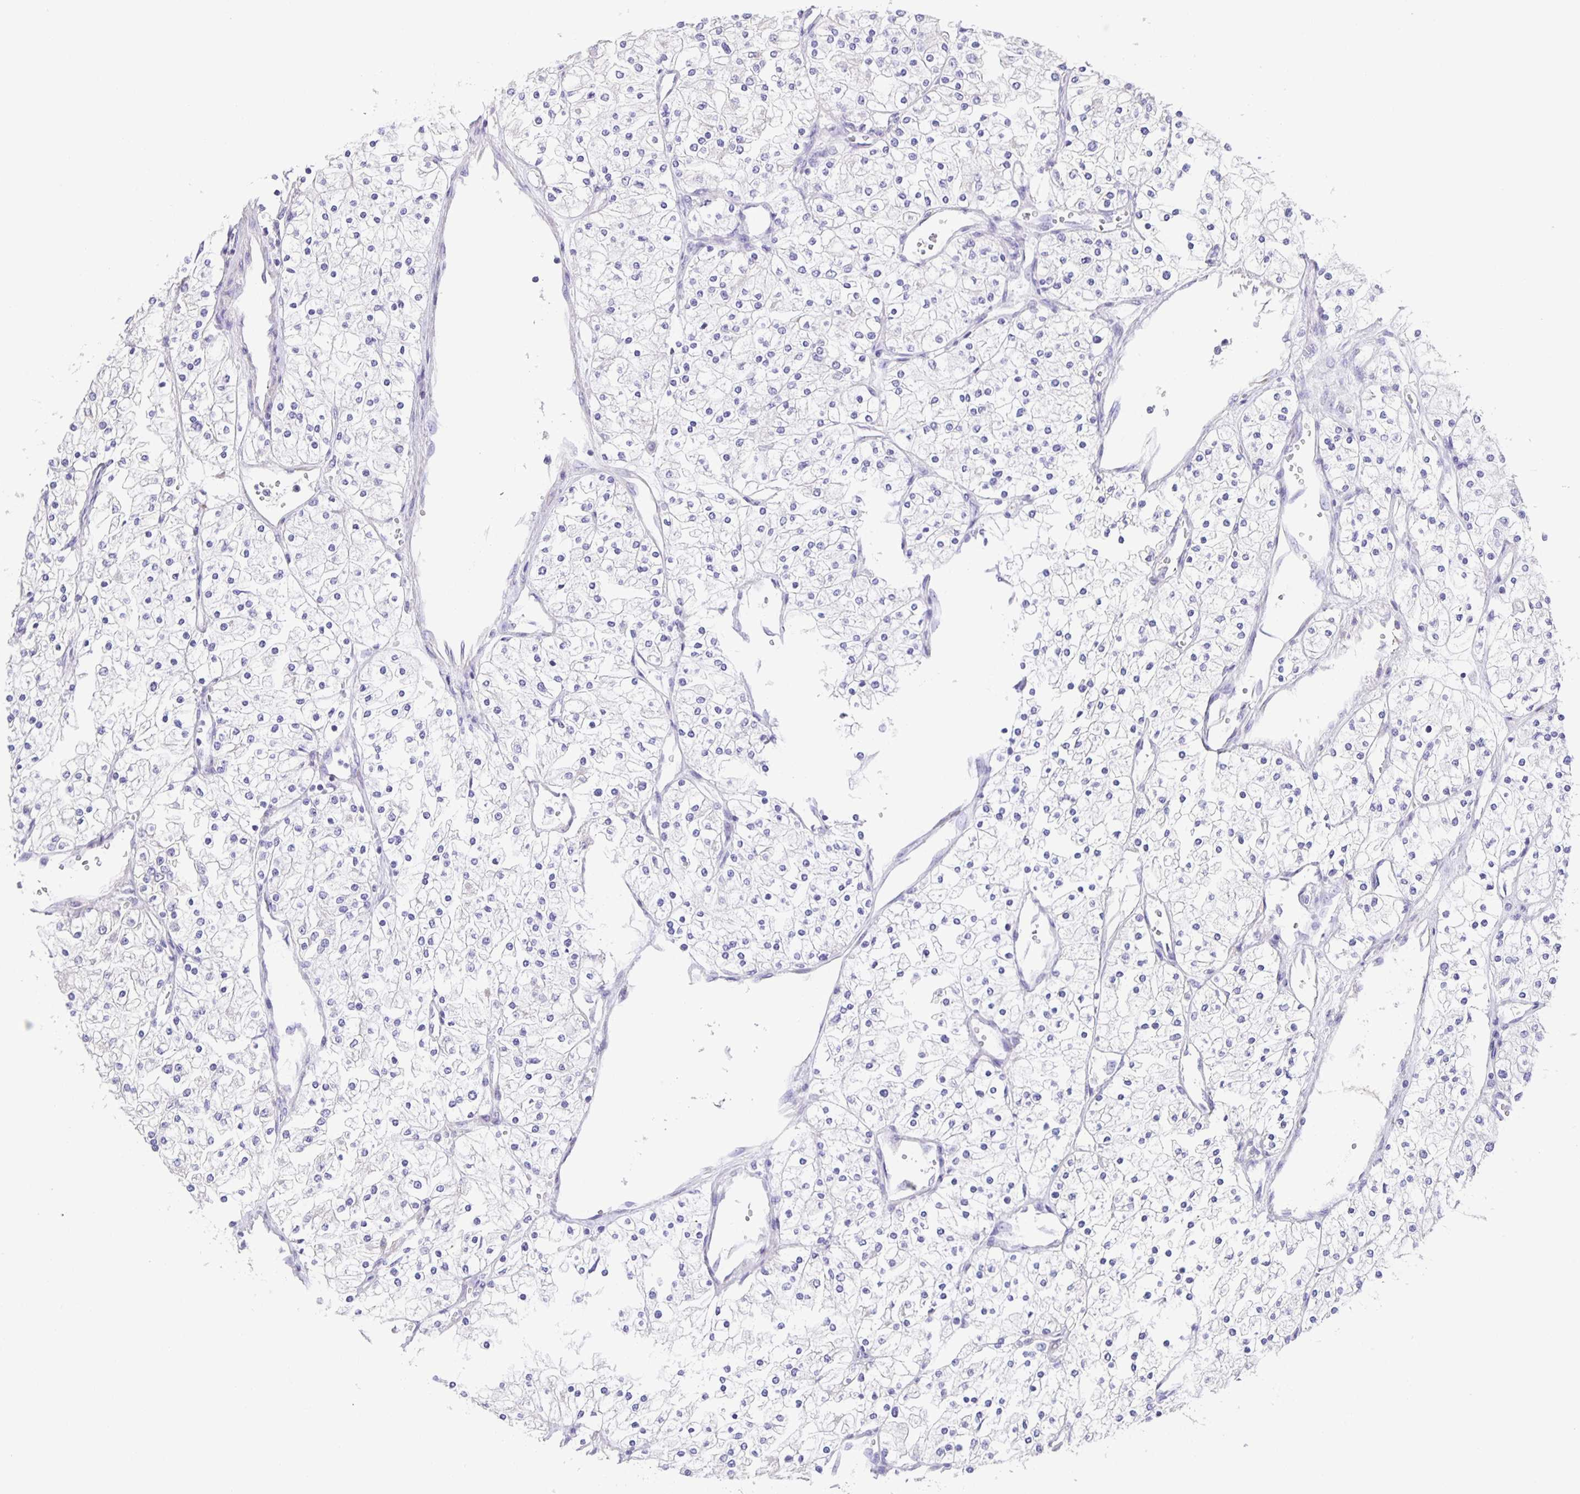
{"staining": {"intensity": "negative", "quantity": "none", "location": "none"}, "tissue": "renal cancer", "cell_type": "Tumor cells", "image_type": "cancer", "snomed": [{"axis": "morphology", "description": "Adenocarcinoma, NOS"}, {"axis": "topography", "description": "Kidney"}], "caption": "Immunohistochemical staining of human adenocarcinoma (renal) shows no significant positivity in tumor cells.", "gene": "PRR36", "patient": {"sex": "male", "age": 80}}